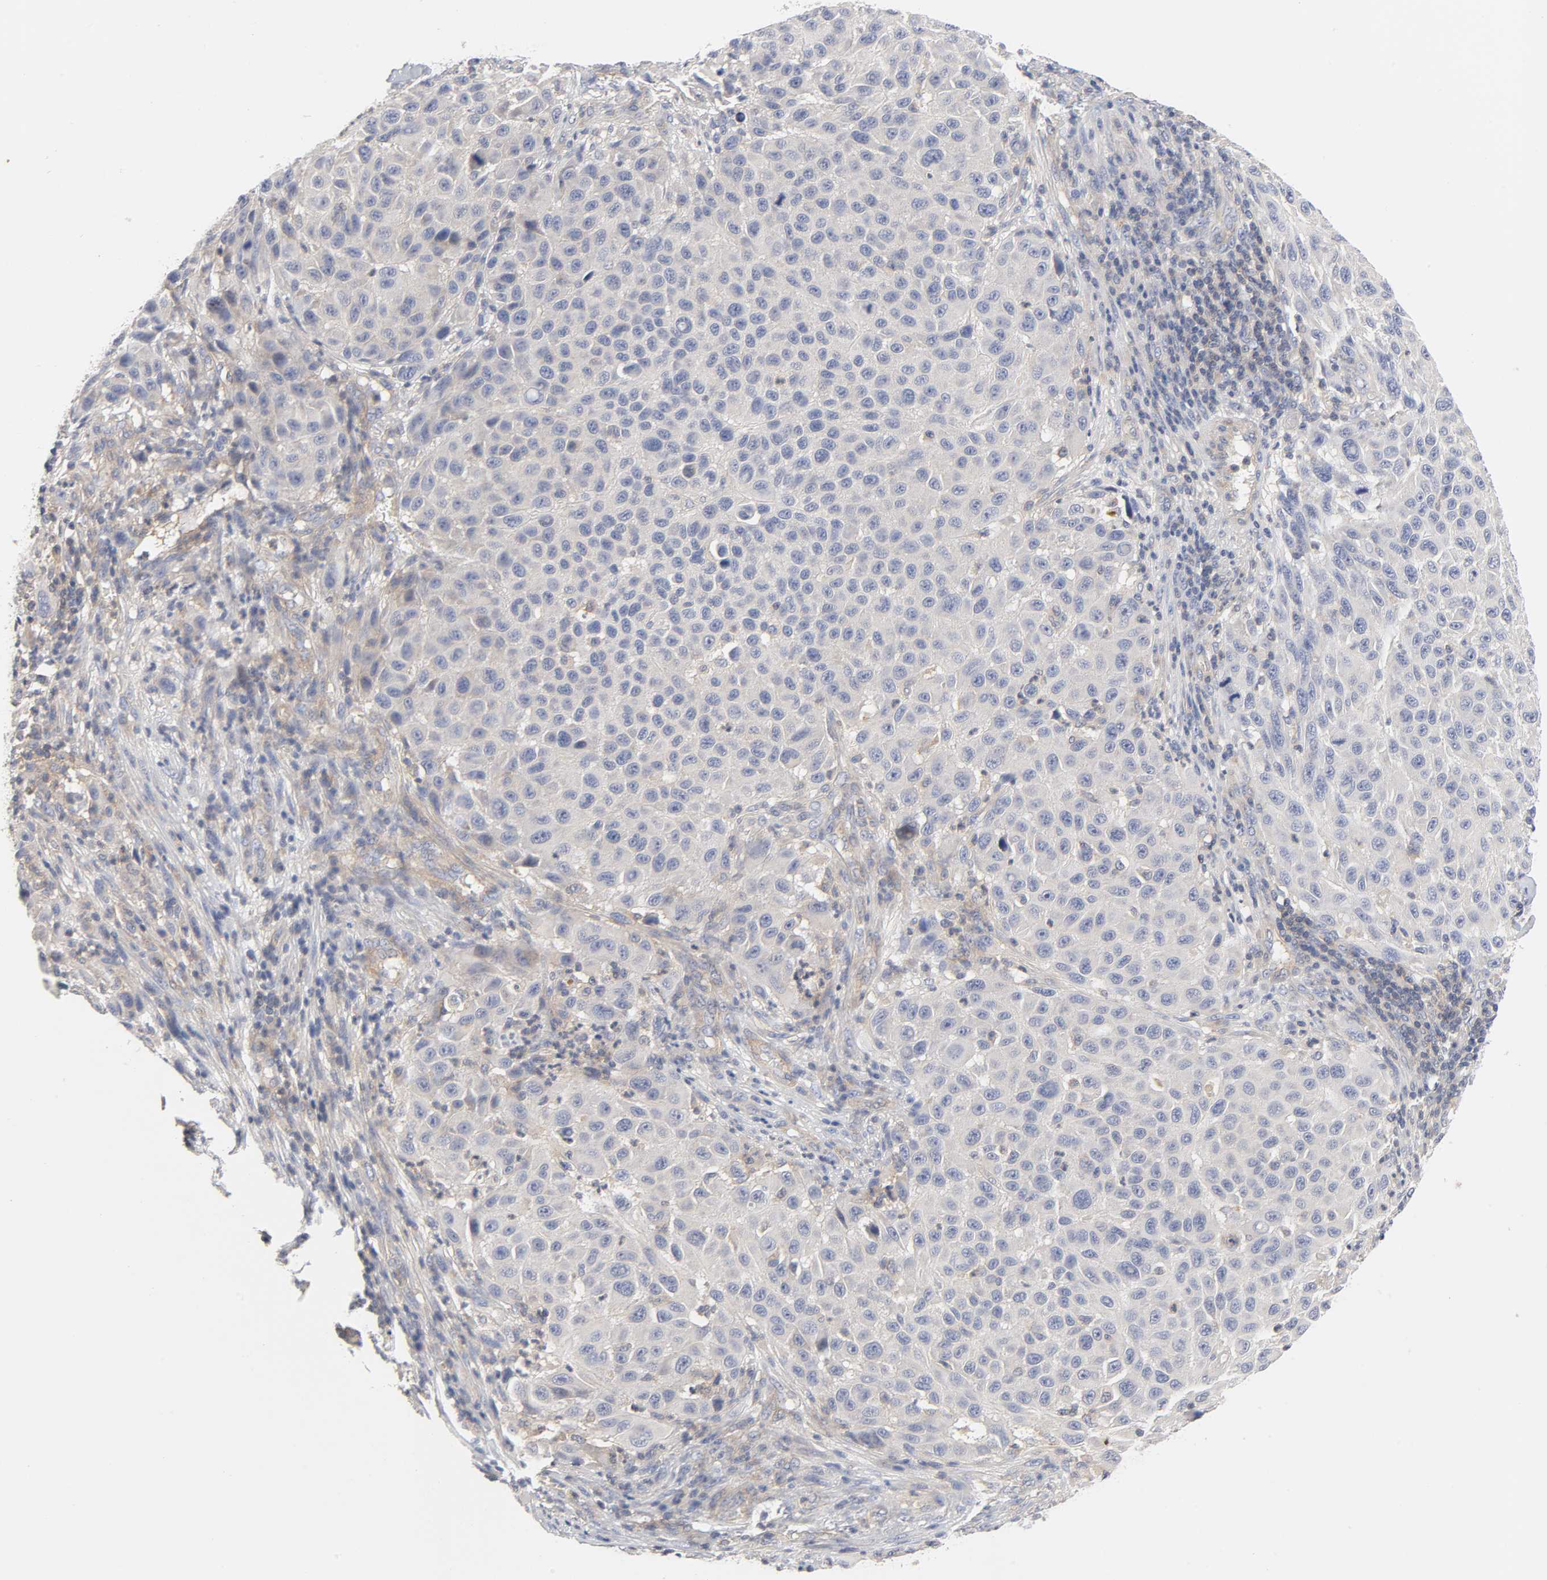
{"staining": {"intensity": "negative", "quantity": "none", "location": "none"}, "tissue": "melanoma", "cell_type": "Tumor cells", "image_type": "cancer", "snomed": [{"axis": "morphology", "description": "Malignant melanoma, Metastatic site"}, {"axis": "topography", "description": "Lymph node"}], "caption": "Malignant melanoma (metastatic site) was stained to show a protein in brown. There is no significant staining in tumor cells. The staining is performed using DAB (3,3'-diaminobenzidine) brown chromogen with nuclei counter-stained in using hematoxylin.", "gene": "ROCK1", "patient": {"sex": "male", "age": 61}}